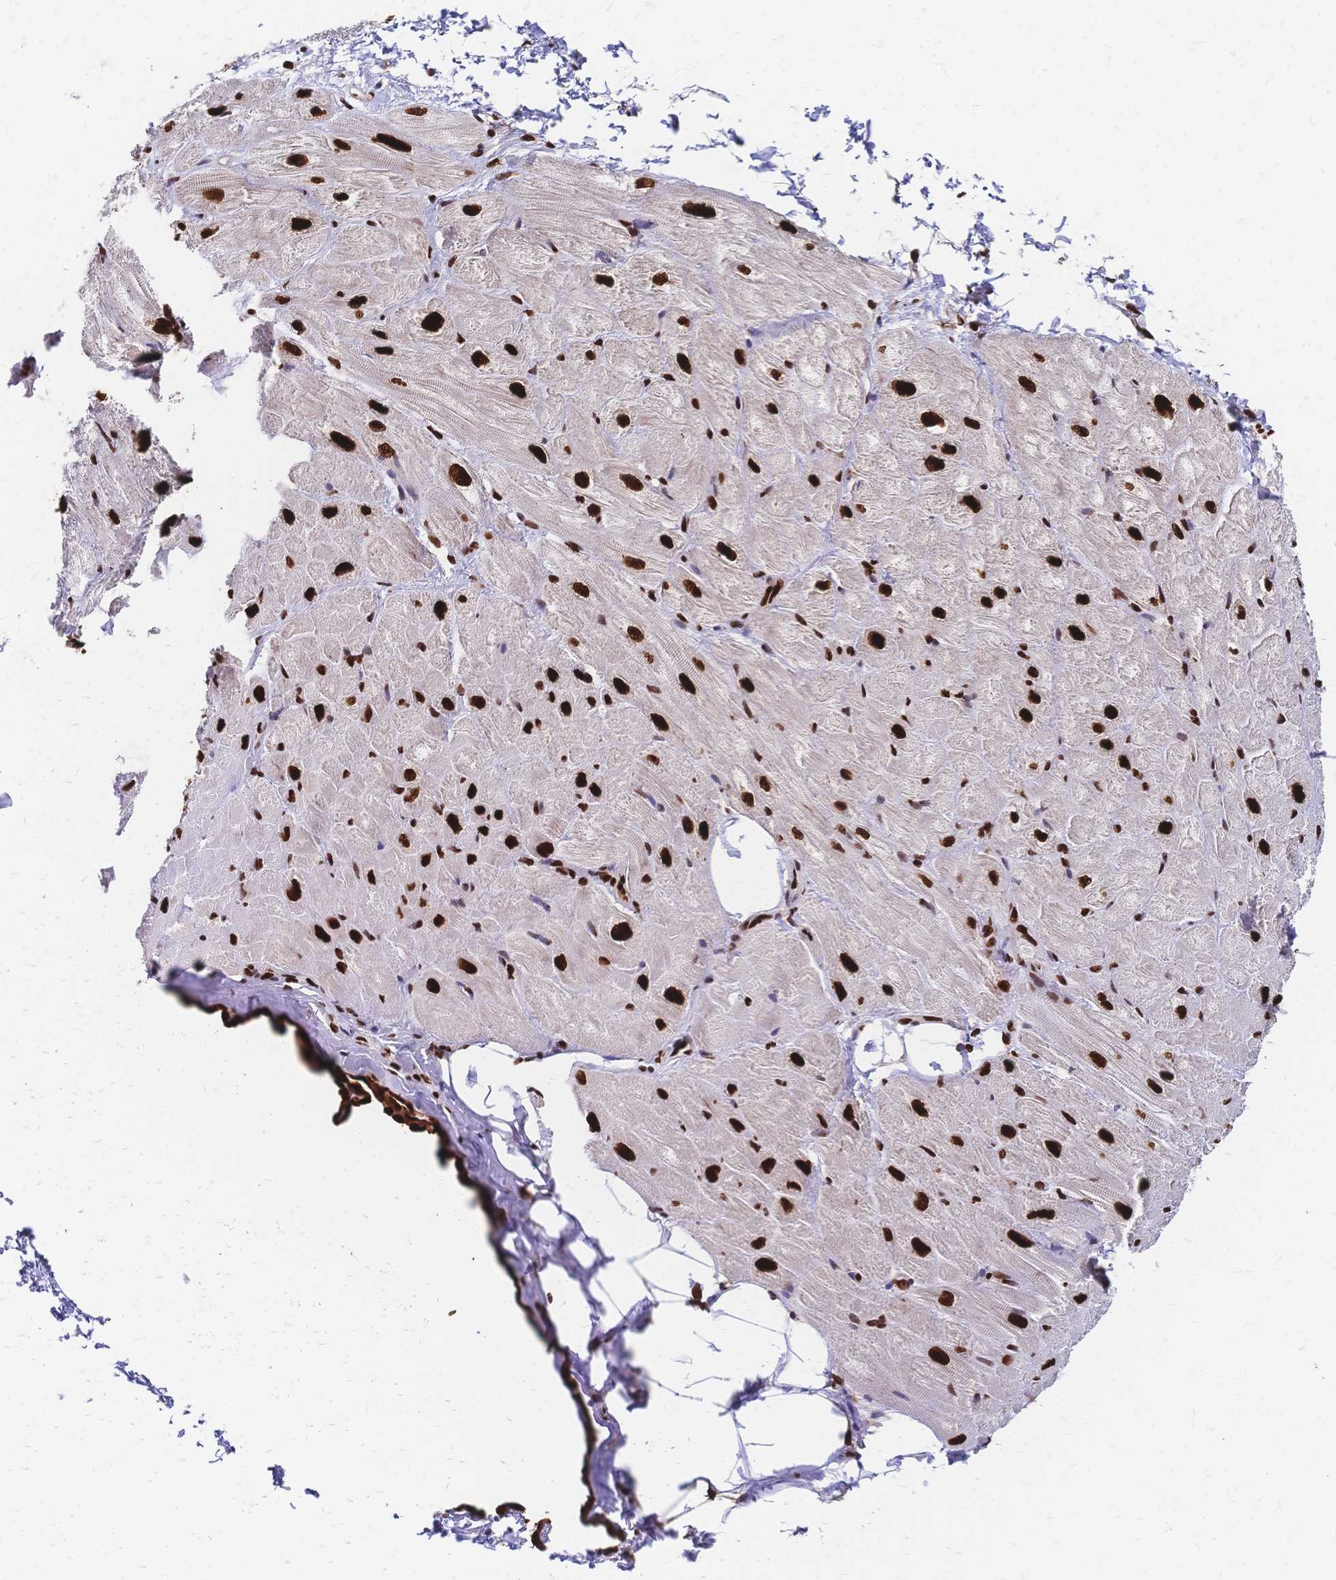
{"staining": {"intensity": "strong", "quantity": "25%-75%", "location": "nuclear"}, "tissue": "heart muscle", "cell_type": "Cardiomyocytes", "image_type": "normal", "snomed": [{"axis": "morphology", "description": "Normal tissue, NOS"}, {"axis": "topography", "description": "Heart"}], "caption": "A brown stain labels strong nuclear positivity of a protein in cardiomyocytes of unremarkable heart muscle. The protein is shown in brown color, while the nuclei are stained blue.", "gene": "HDGF", "patient": {"sex": "male", "age": 62}}